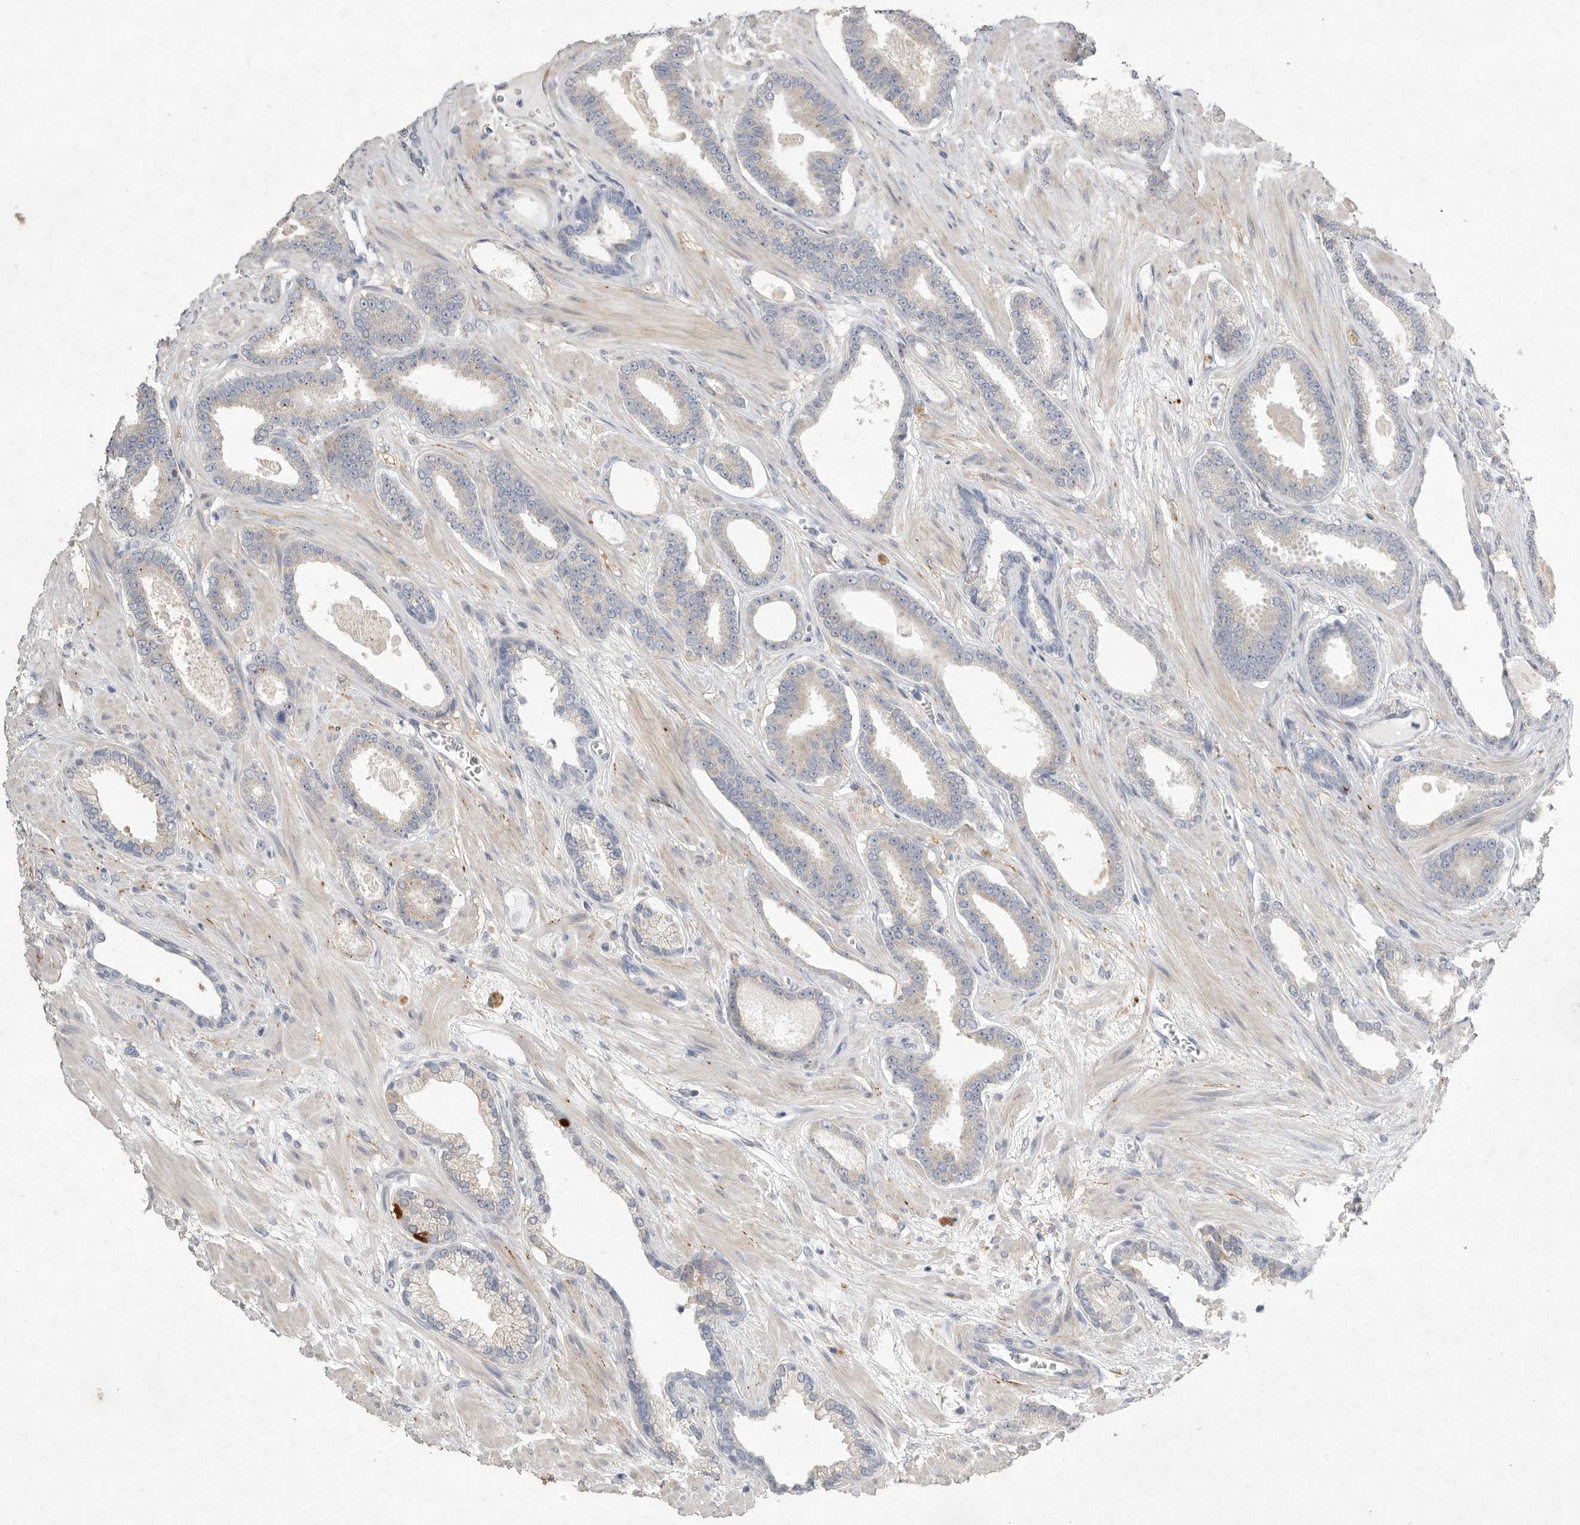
{"staining": {"intensity": "negative", "quantity": "none", "location": "none"}, "tissue": "prostate cancer", "cell_type": "Tumor cells", "image_type": "cancer", "snomed": [{"axis": "morphology", "description": "Adenocarcinoma, Low grade"}, {"axis": "topography", "description": "Prostate"}], "caption": "Tumor cells show no significant expression in prostate cancer (low-grade adenocarcinoma).", "gene": "EDEM3", "patient": {"sex": "male", "age": 70}}